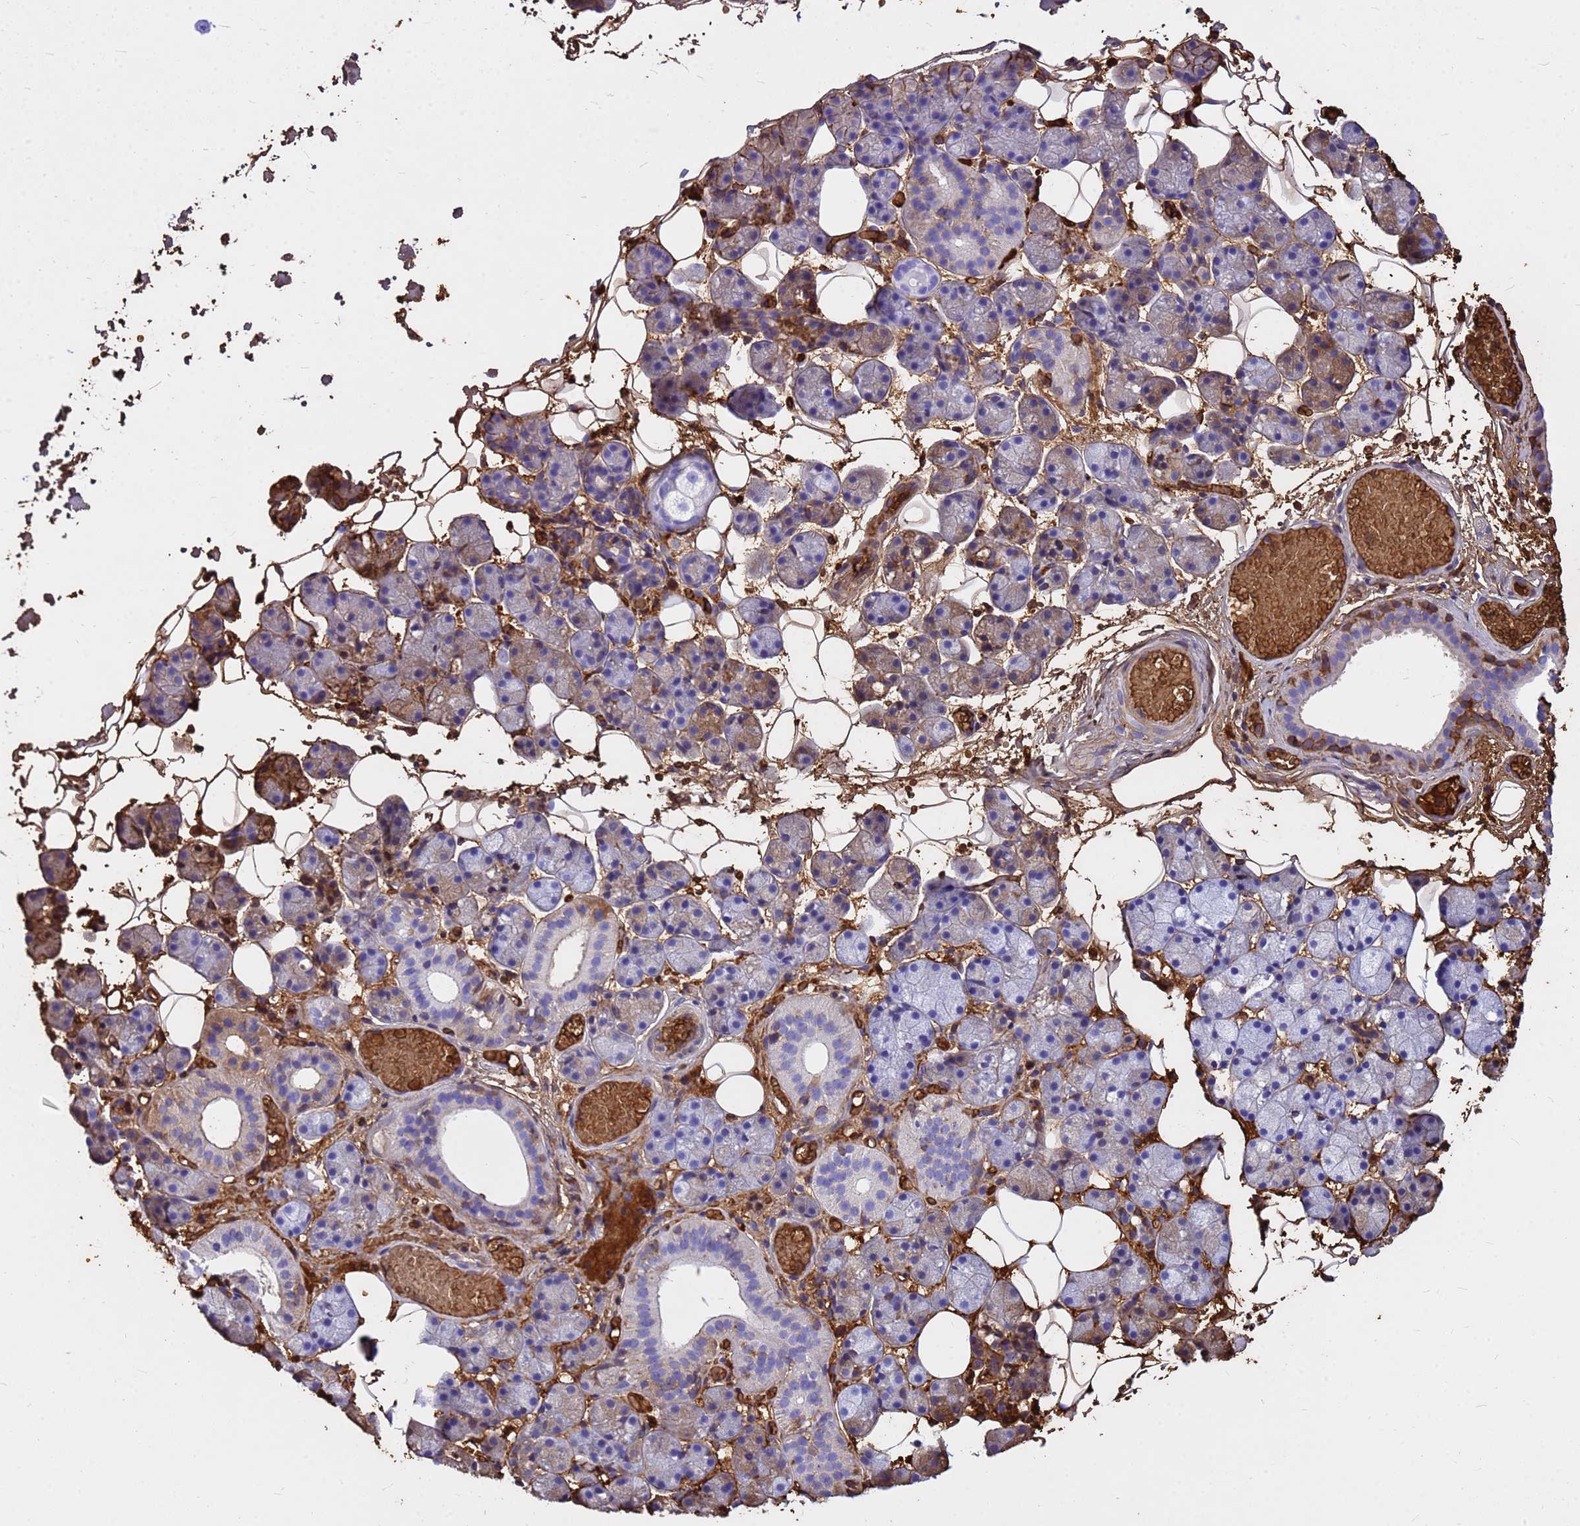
{"staining": {"intensity": "moderate", "quantity": "<25%", "location": "cytoplasmic/membranous"}, "tissue": "salivary gland", "cell_type": "Glandular cells", "image_type": "normal", "snomed": [{"axis": "morphology", "description": "Normal tissue, NOS"}, {"axis": "topography", "description": "Salivary gland"}], "caption": "Protein expression analysis of benign salivary gland exhibits moderate cytoplasmic/membranous positivity in about <25% of glandular cells. (Brightfield microscopy of DAB IHC at high magnification).", "gene": "HBA1", "patient": {"sex": "female", "age": 33}}